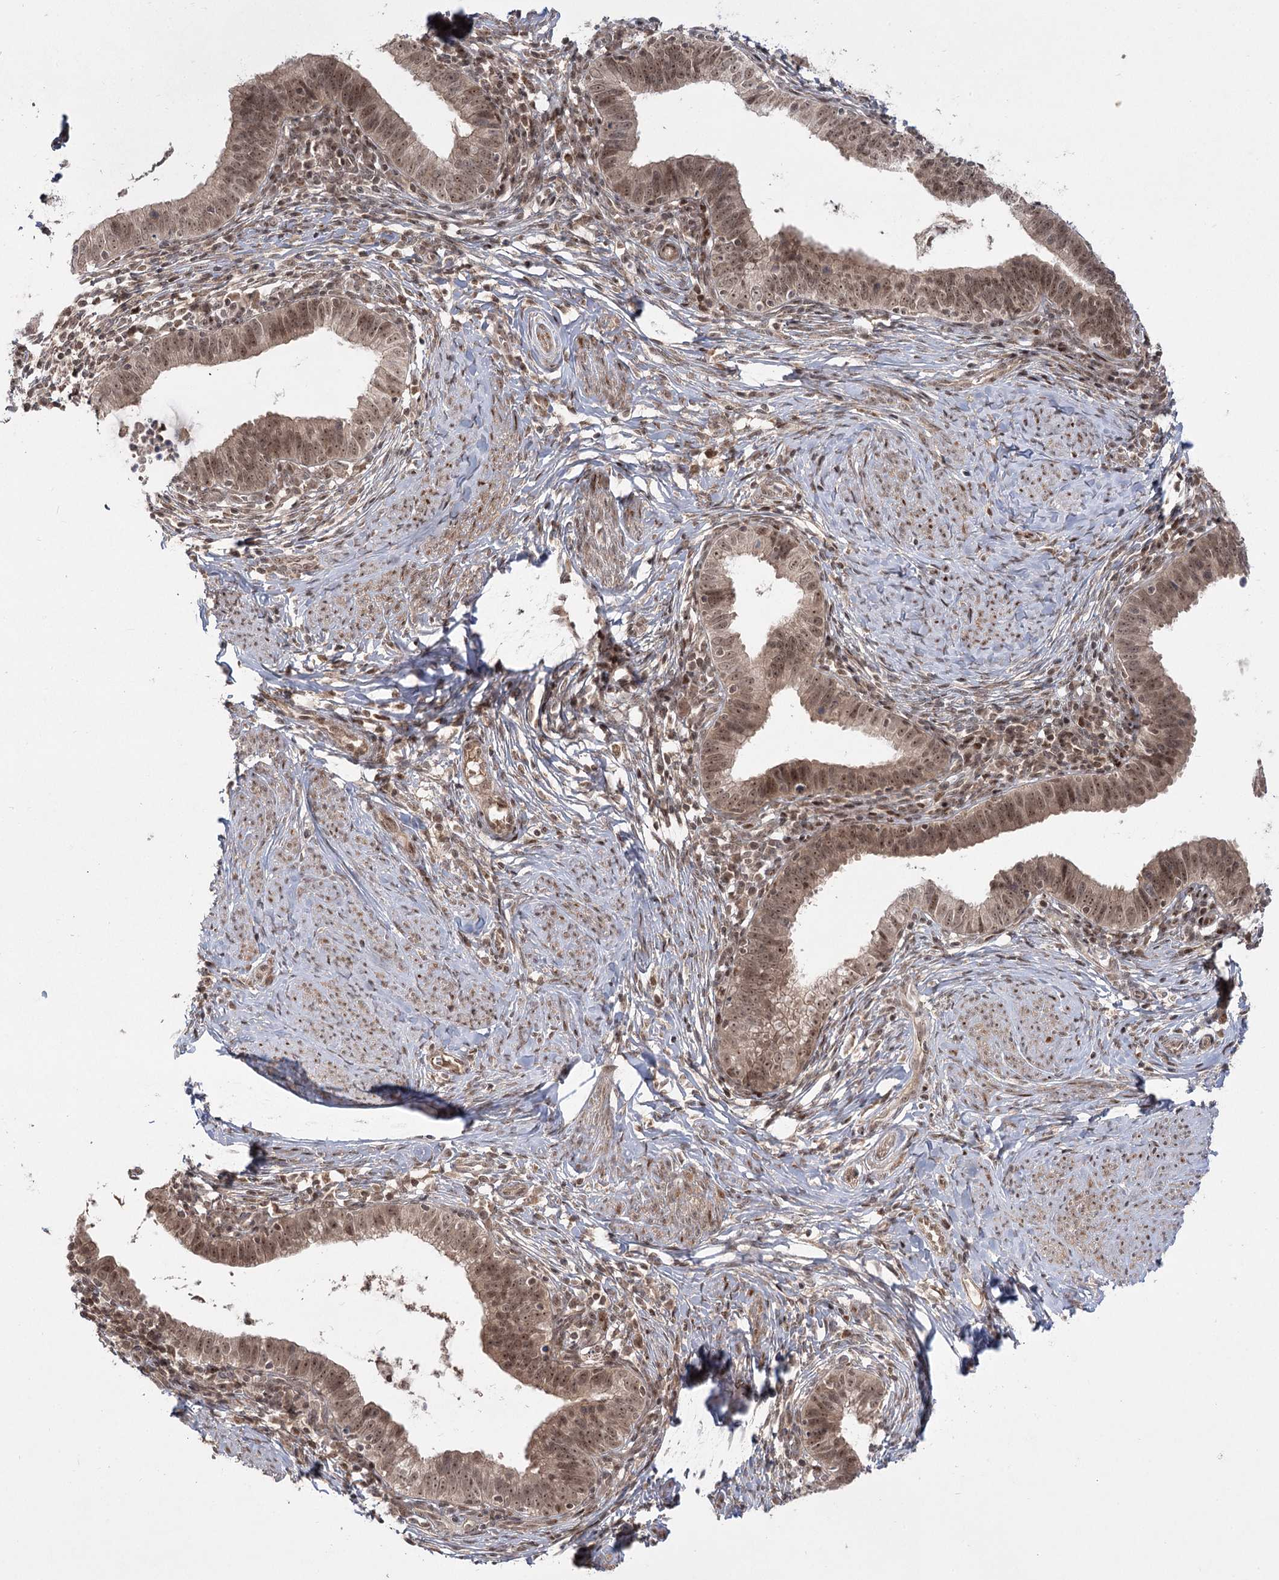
{"staining": {"intensity": "moderate", "quantity": ">75%", "location": "nuclear"}, "tissue": "cervical cancer", "cell_type": "Tumor cells", "image_type": "cancer", "snomed": [{"axis": "morphology", "description": "Adenocarcinoma, NOS"}, {"axis": "topography", "description": "Cervix"}], "caption": "This histopathology image shows cervical adenocarcinoma stained with immunohistochemistry (IHC) to label a protein in brown. The nuclear of tumor cells show moderate positivity for the protein. Nuclei are counter-stained blue.", "gene": "HELQ", "patient": {"sex": "female", "age": 36}}